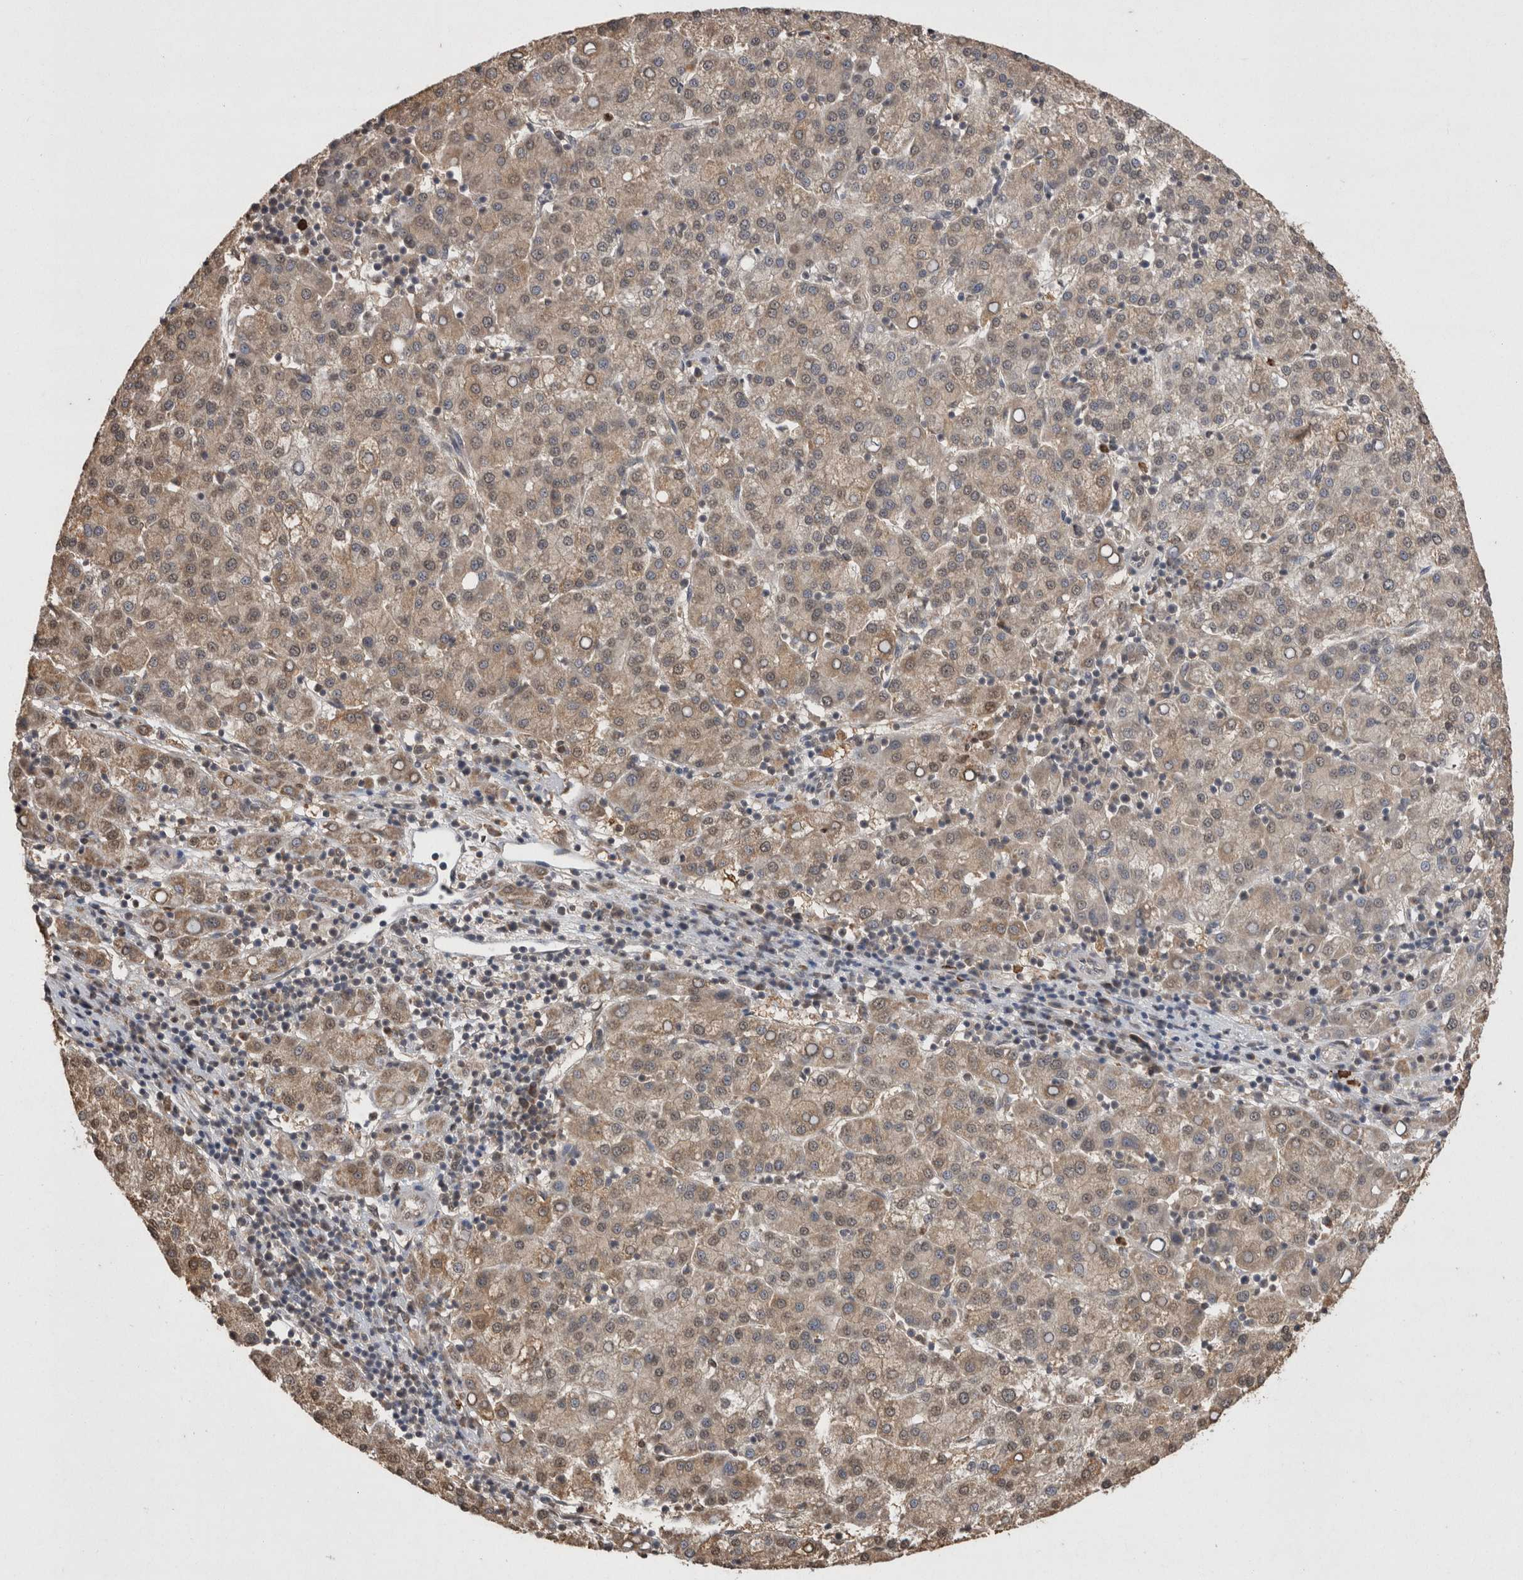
{"staining": {"intensity": "weak", "quantity": ">75%", "location": "cytoplasmic/membranous"}, "tissue": "liver cancer", "cell_type": "Tumor cells", "image_type": "cancer", "snomed": [{"axis": "morphology", "description": "Carcinoma, Hepatocellular, NOS"}, {"axis": "topography", "description": "Liver"}], "caption": "Immunohistochemical staining of hepatocellular carcinoma (liver) shows low levels of weak cytoplasmic/membranous staining in about >75% of tumor cells.", "gene": "GRK5", "patient": {"sex": "female", "age": 58}}